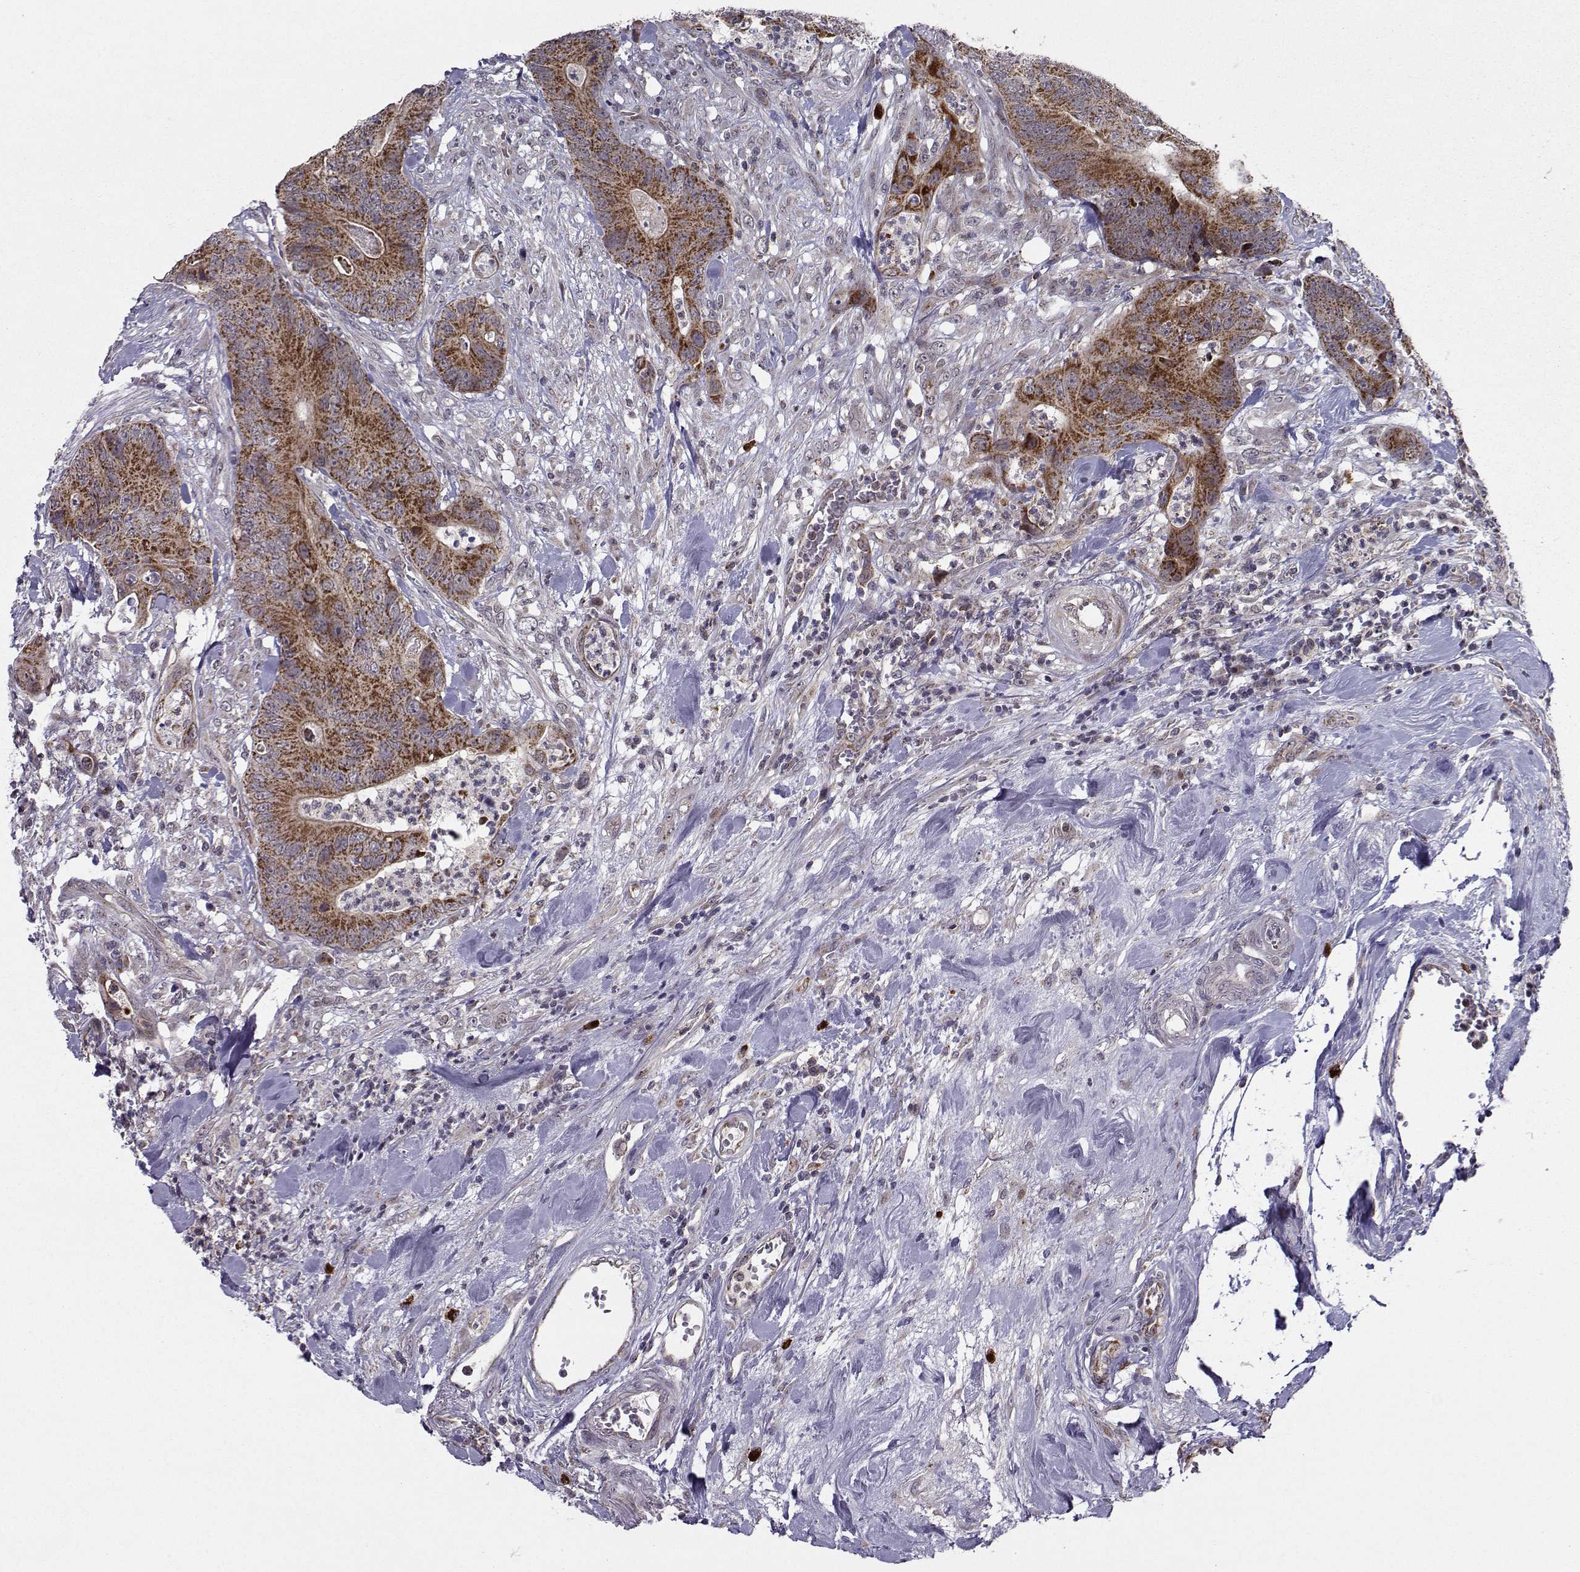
{"staining": {"intensity": "strong", "quantity": ">75%", "location": "cytoplasmic/membranous"}, "tissue": "colorectal cancer", "cell_type": "Tumor cells", "image_type": "cancer", "snomed": [{"axis": "morphology", "description": "Adenocarcinoma, NOS"}, {"axis": "topography", "description": "Colon"}], "caption": "Brown immunohistochemical staining in colorectal cancer exhibits strong cytoplasmic/membranous expression in approximately >75% of tumor cells.", "gene": "NECAB3", "patient": {"sex": "male", "age": 84}}